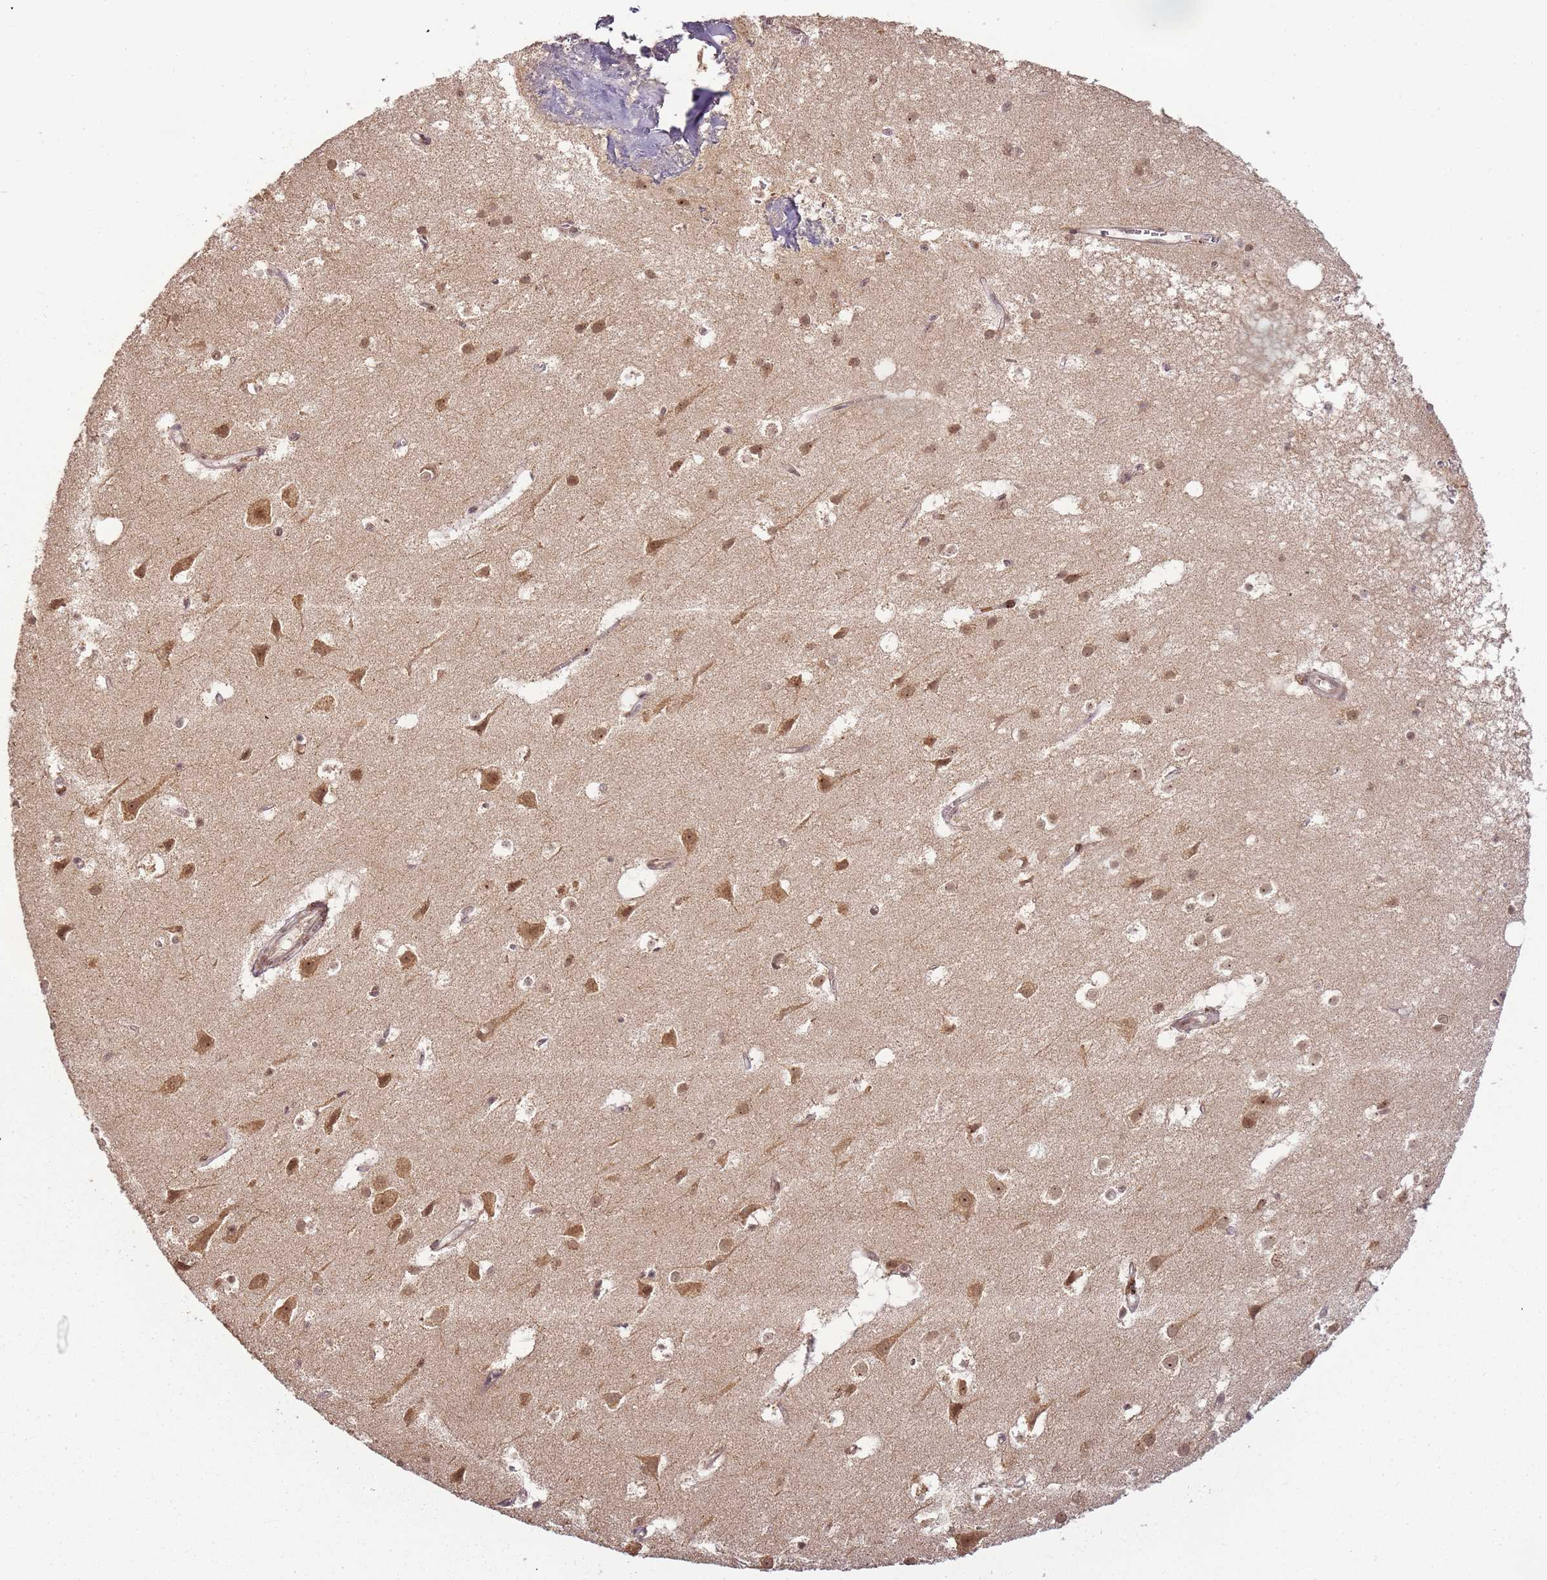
{"staining": {"intensity": "weak", "quantity": ">75%", "location": "cytoplasmic/membranous"}, "tissue": "cerebral cortex", "cell_type": "Endothelial cells", "image_type": "normal", "snomed": [{"axis": "morphology", "description": "Normal tissue, NOS"}, {"axis": "topography", "description": "Cerebral cortex"}], "caption": "IHC of unremarkable cerebral cortex displays low levels of weak cytoplasmic/membranous staining in about >75% of endothelial cells.", "gene": "ZNF497", "patient": {"sex": "male", "age": 54}}